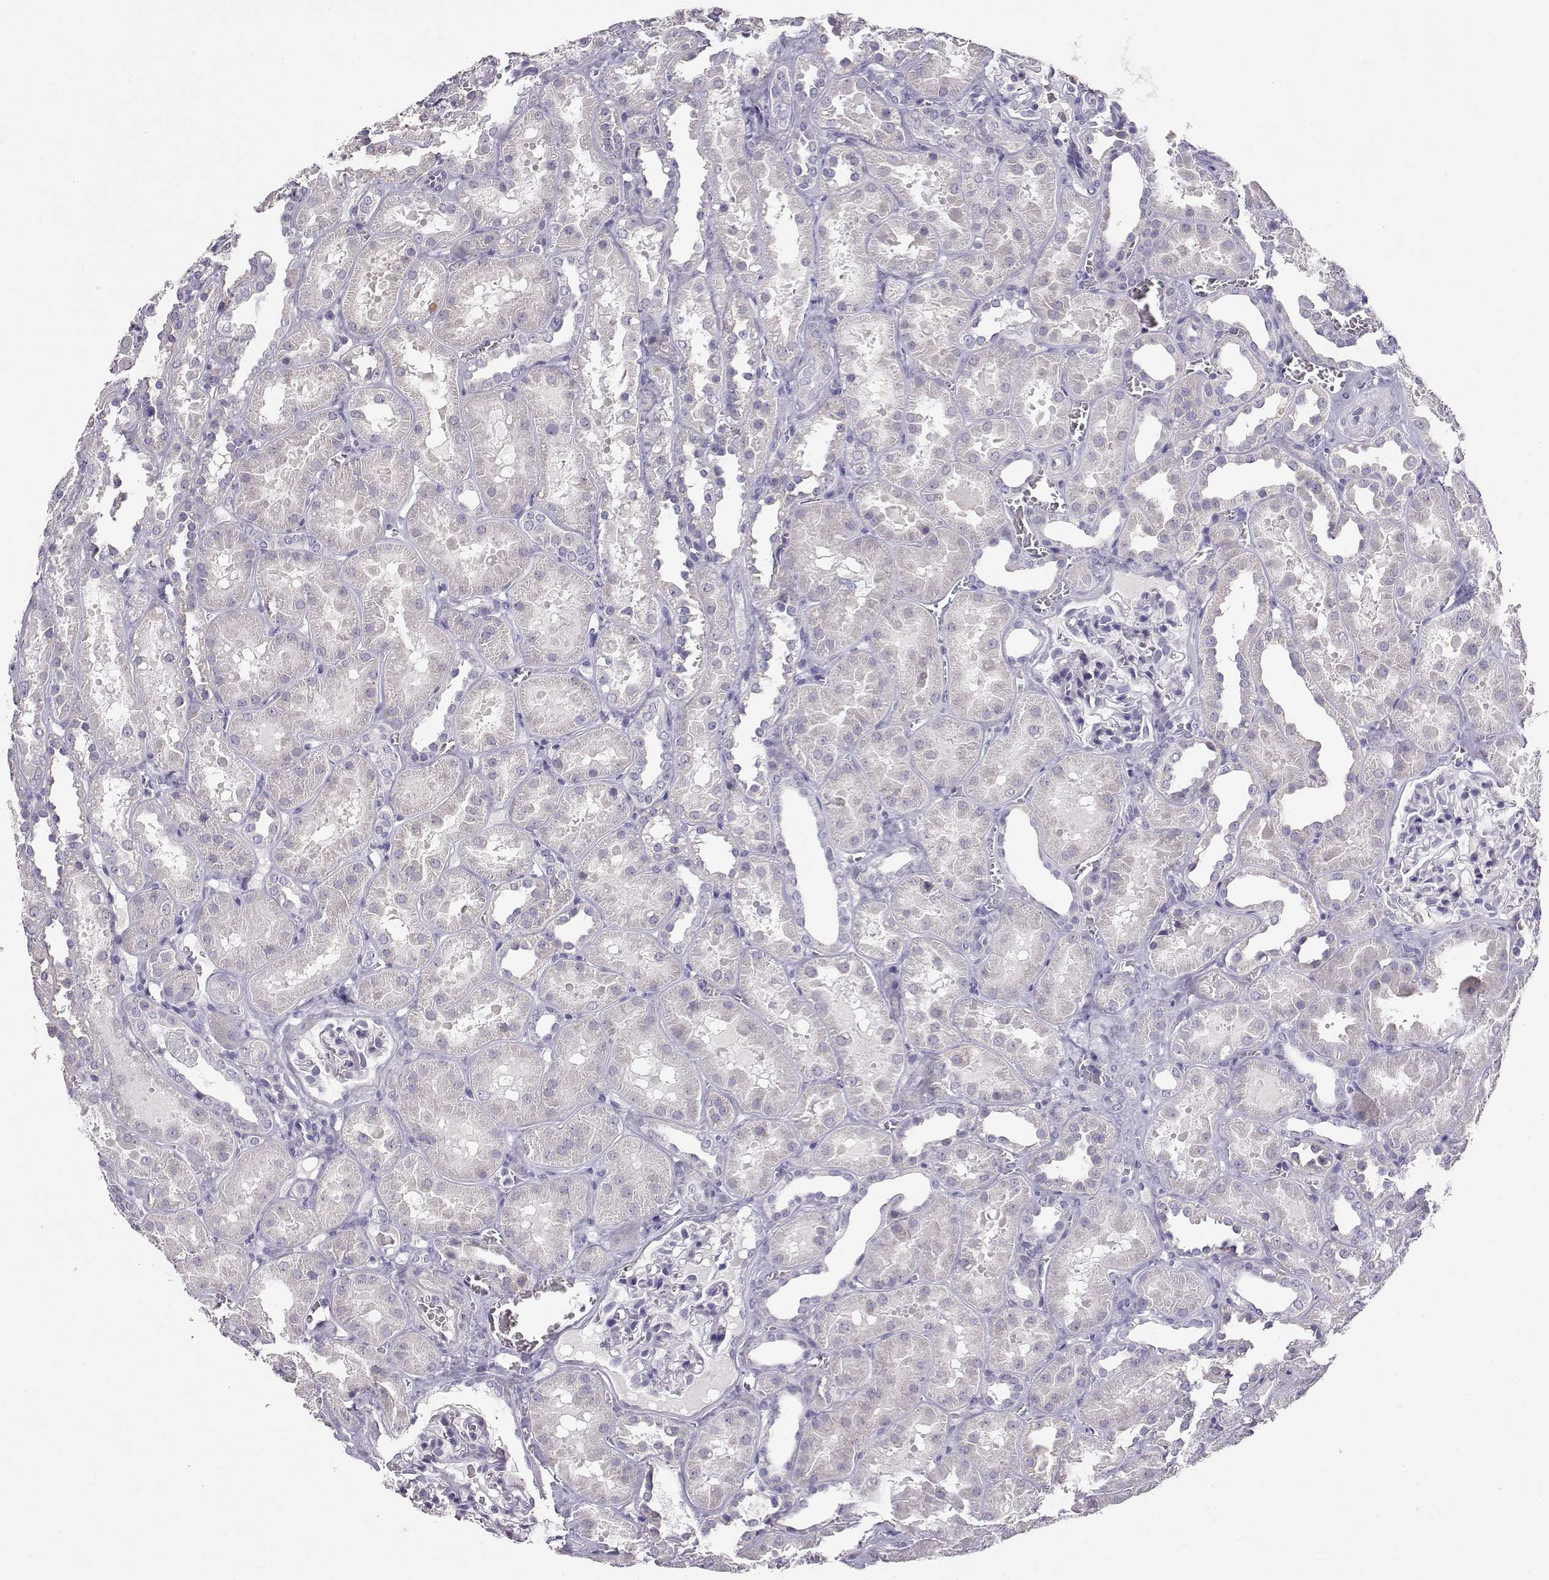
{"staining": {"intensity": "negative", "quantity": "none", "location": "none"}, "tissue": "kidney", "cell_type": "Cells in glomeruli", "image_type": "normal", "snomed": [{"axis": "morphology", "description": "Normal tissue, NOS"}, {"axis": "topography", "description": "Kidney"}], "caption": "Protein analysis of unremarkable kidney demonstrates no significant expression in cells in glomeruli. Nuclei are stained in blue.", "gene": "ENDOU", "patient": {"sex": "female", "age": 41}}